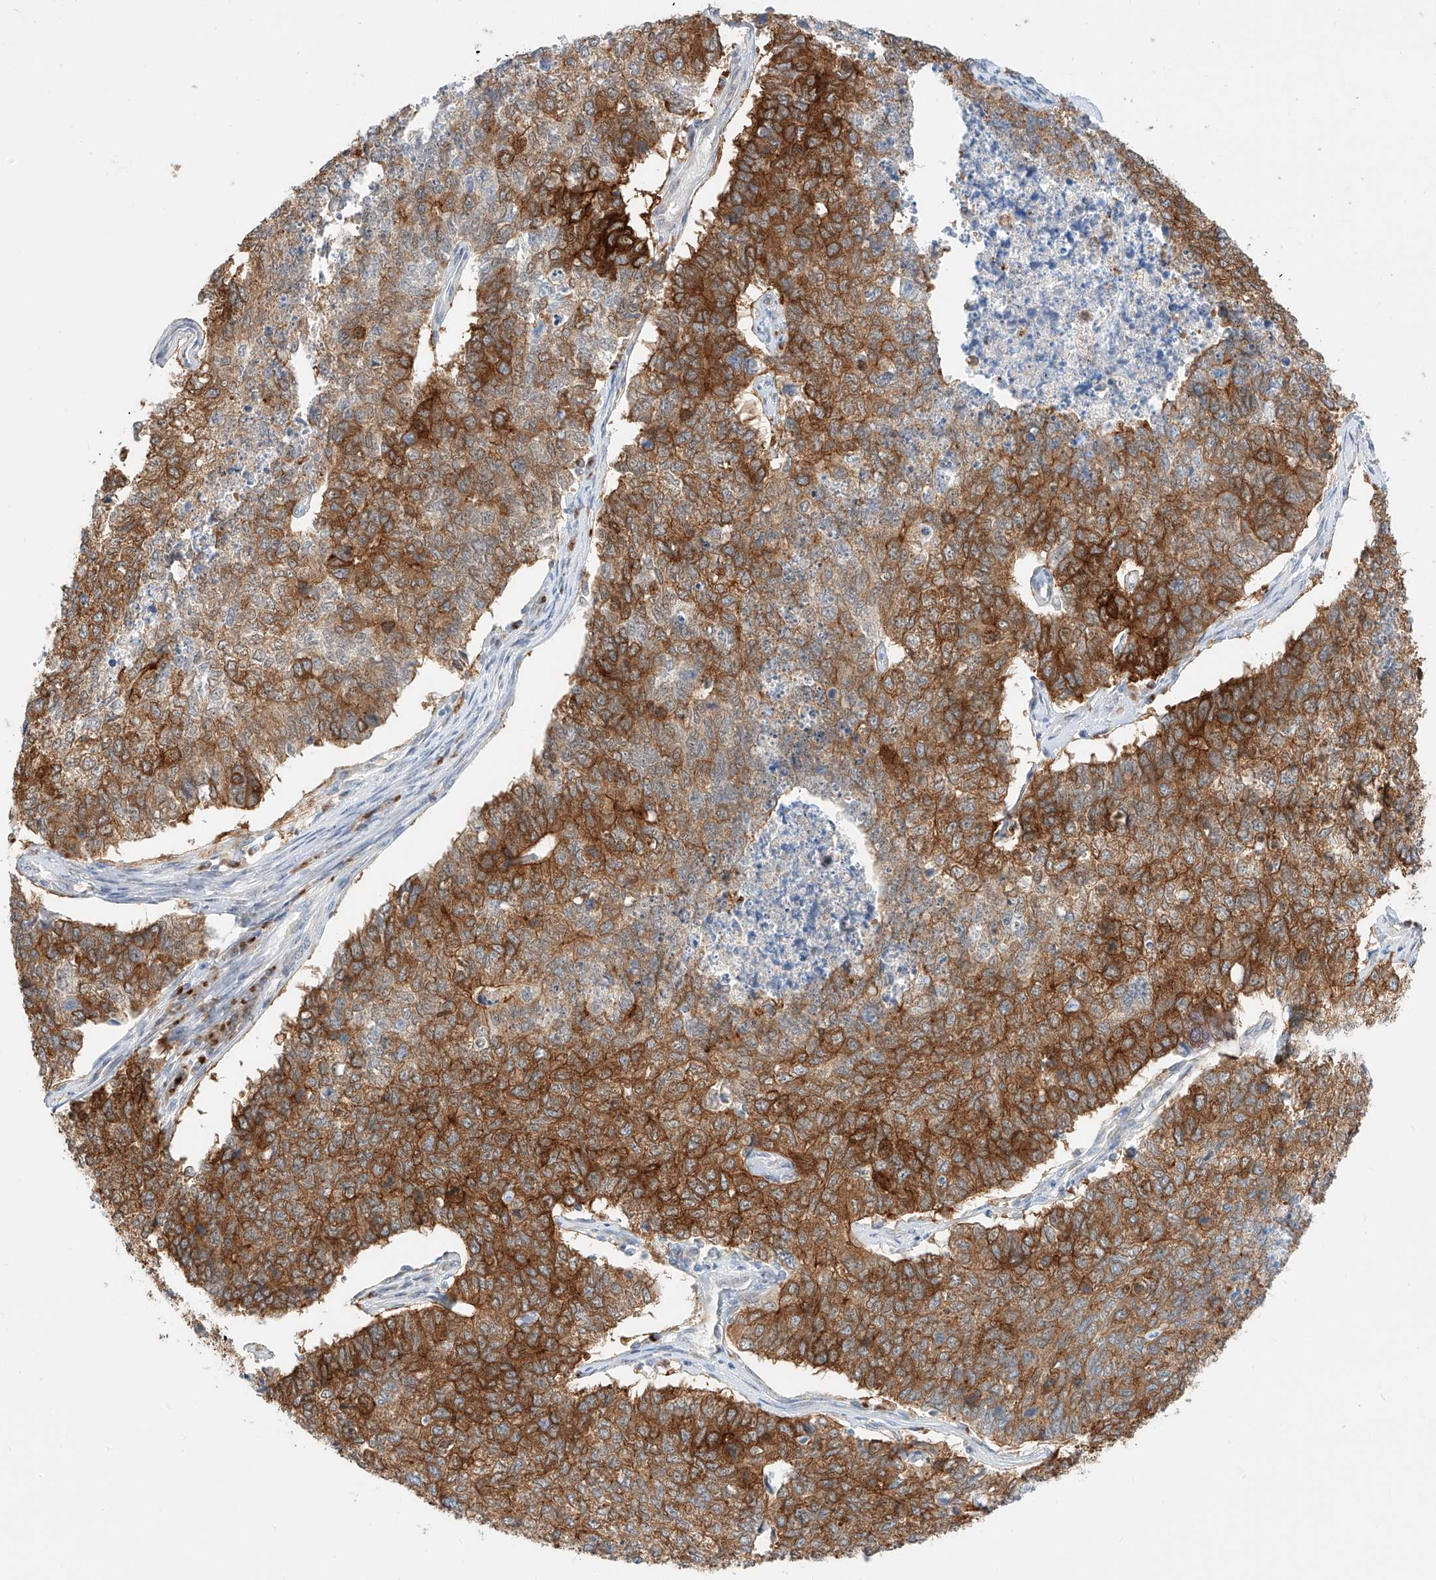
{"staining": {"intensity": "strong", "quantity": ">75%", "location": "cytoplasmic/membranous"}, "tissue": "cervical cancer", "cell_type": "Tumor cells", "image_type": "cancer", "snomed": [{"axis": "morphology", "description": "Squamous cell carcinoma, NOS"}, {"axis": "topography", "description": "Cervix"}], "caption": "About >75% of tumor cells in human cervical cancer (squamous cell carcinoma) display strong cytoplasmic/membranous protein expression as visualized by brown immunohistochemical staining.", "gene": "CARMIL1", "patient": {"sex": "female", "age": 63}}